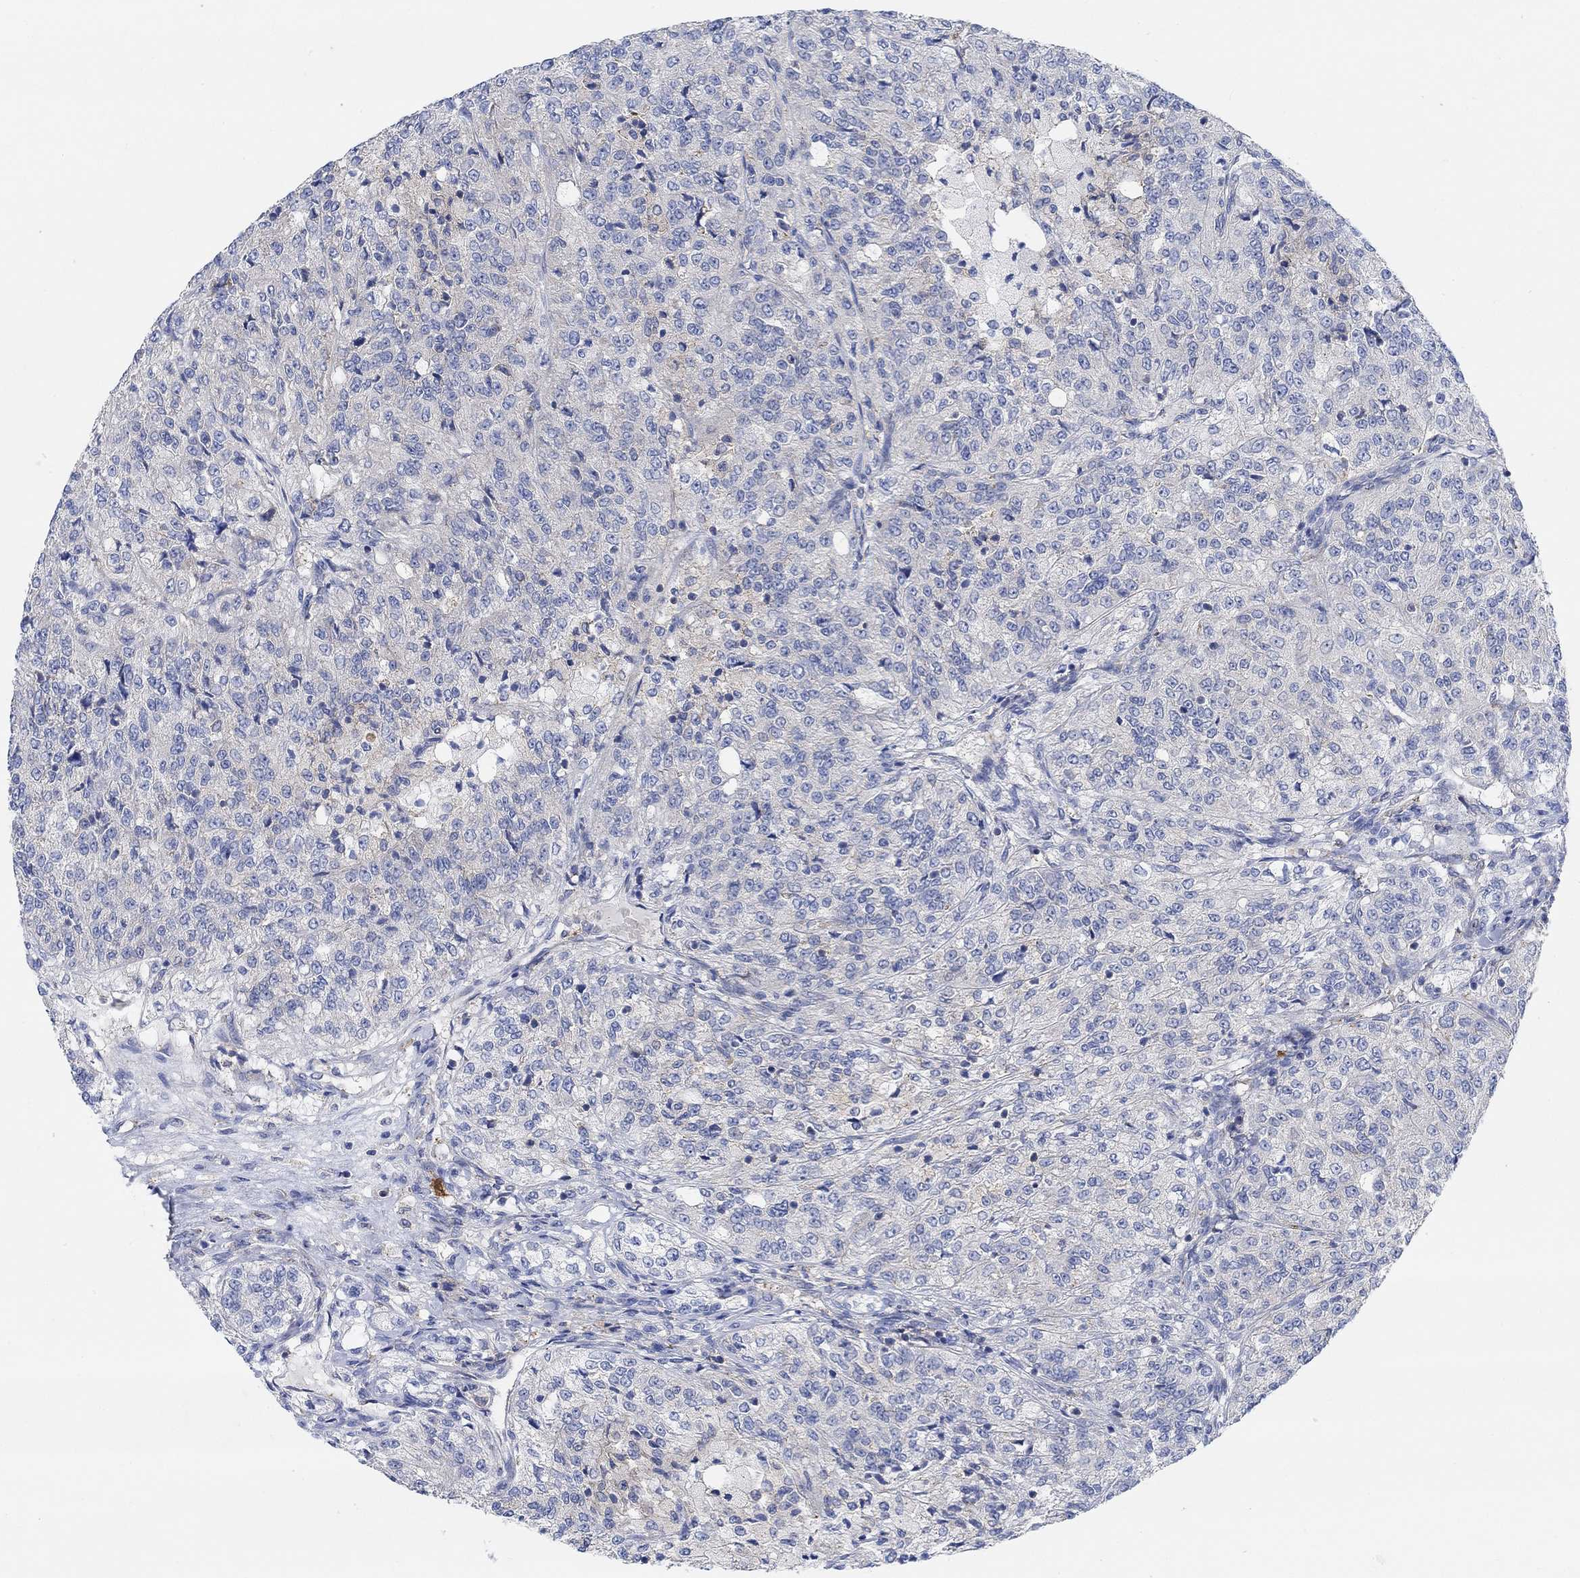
{"staining": {"intensity": "negative", "quantity": "none", "location": "none"}, "tissue": "renal cancer", "cell_type": "Tumor cells", "image_type": "cancer", "snomed": [{"axis": "morphology", "description": "Adenocarcinoma, NOS"}, {"axis": "topography", "description": "Kidney"}], "caption": "Immunohistochemistry histopathology image of renal adenocarcinoma stained for a protein (brown), which demonstrates no expression in tumor cells.", "gene": "PMFBP1", "patient": {"sex": "female", "age": 63}}